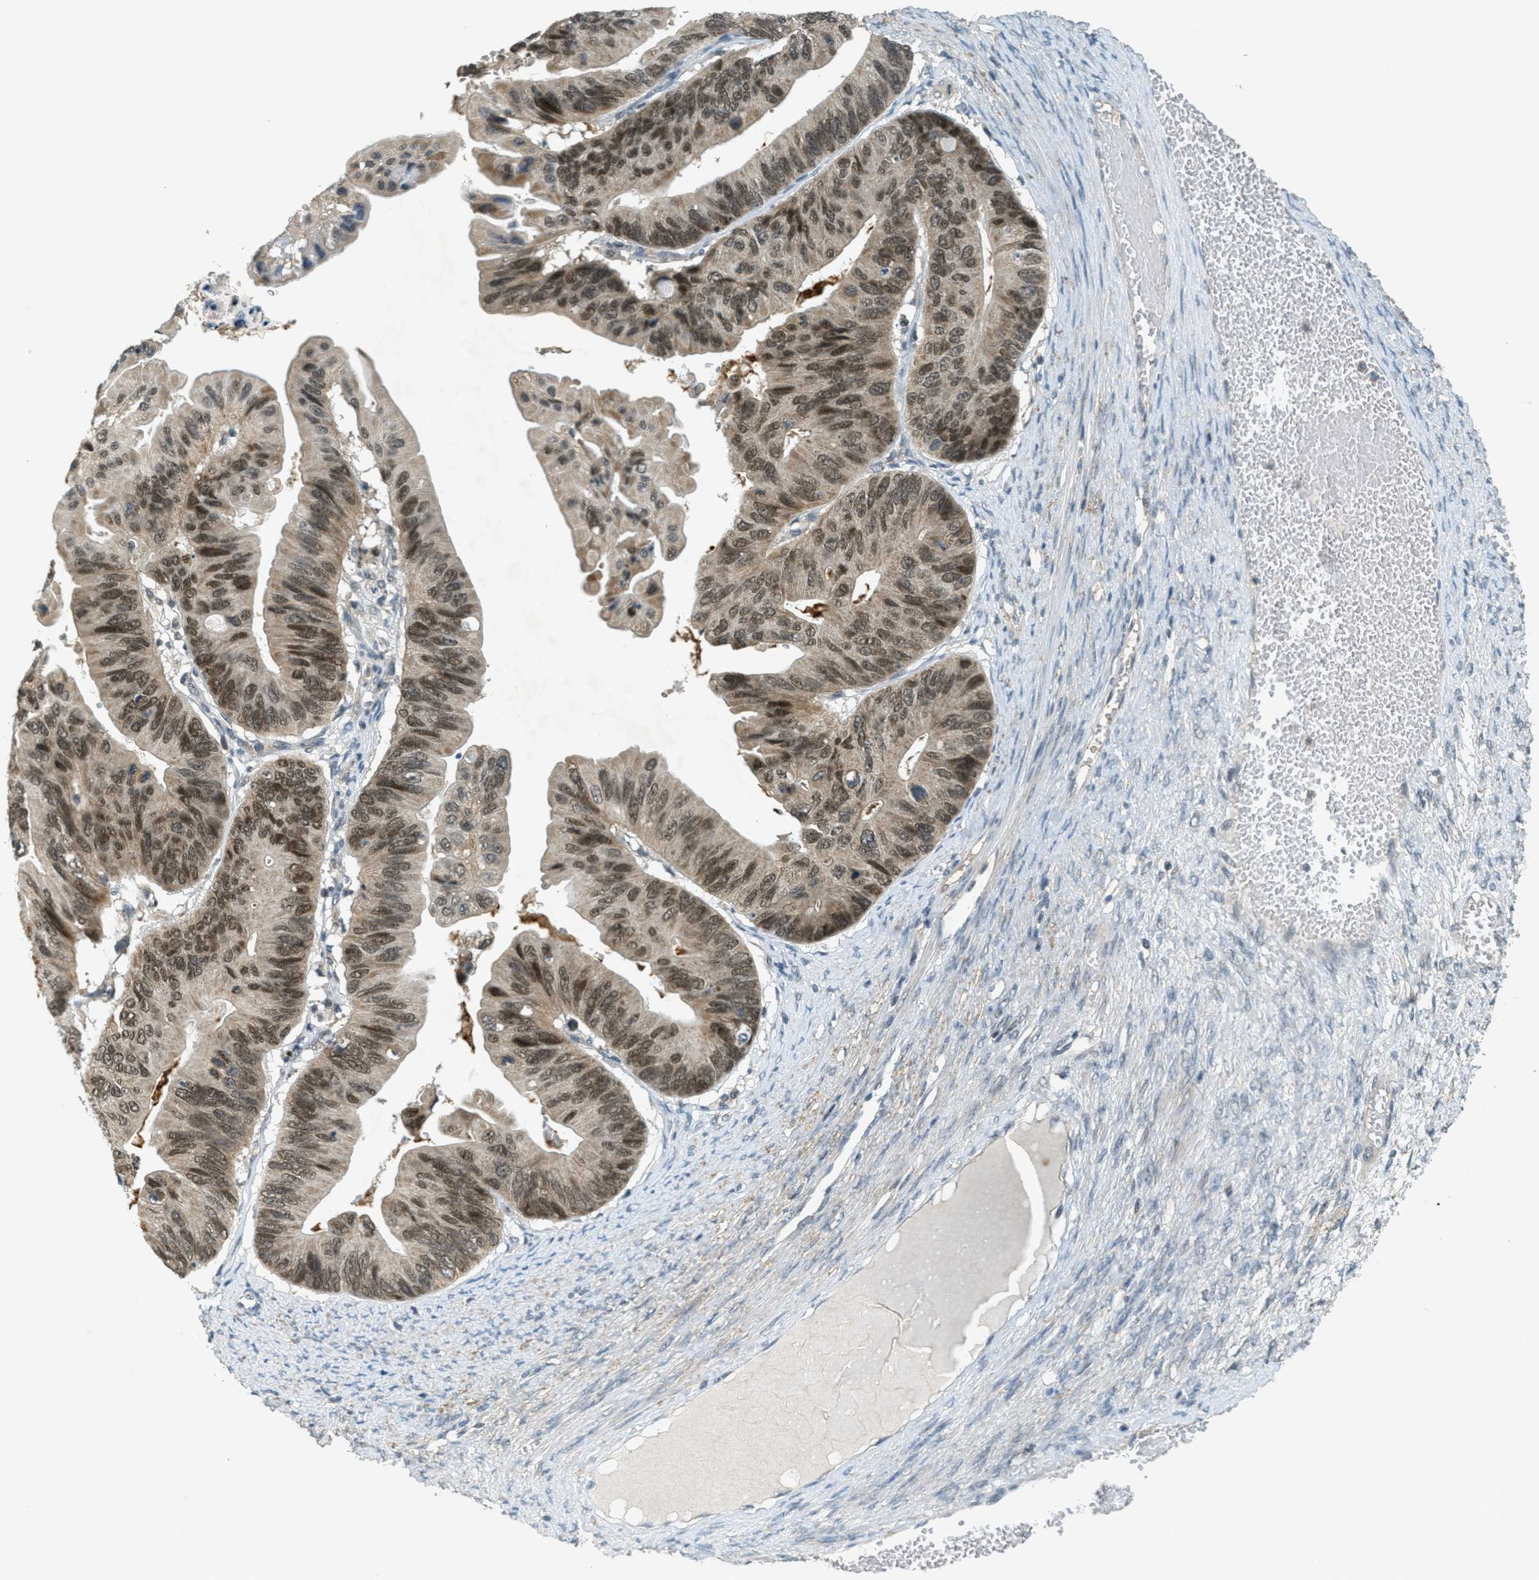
{"staining": {"intensity": "moderate", "quantity": ">75%", "location": "cytoplasmic/membranous,nuclear"}, "tissue": "ovarian cancer", "cell_type": "Tumor cells", "image_type": "cancer", "snomed": [{"axis": "morphology", "description": "Cystadenocarcinoma, mucinous, NOS"}, {"axis": "topography", "description": "Ovary"}], "caption": "Mucinous cystadenocarcinoma (ovarian) was stained to show a protein in brown. There is medium levels of moderate cytoplasmic/membranous and nuclear staining in about >75% of tumor cells. (IHC, brightfield microscopy, high magnification).", "gene": "TCF20", "patient": {"sex": "female", "age": 61}}